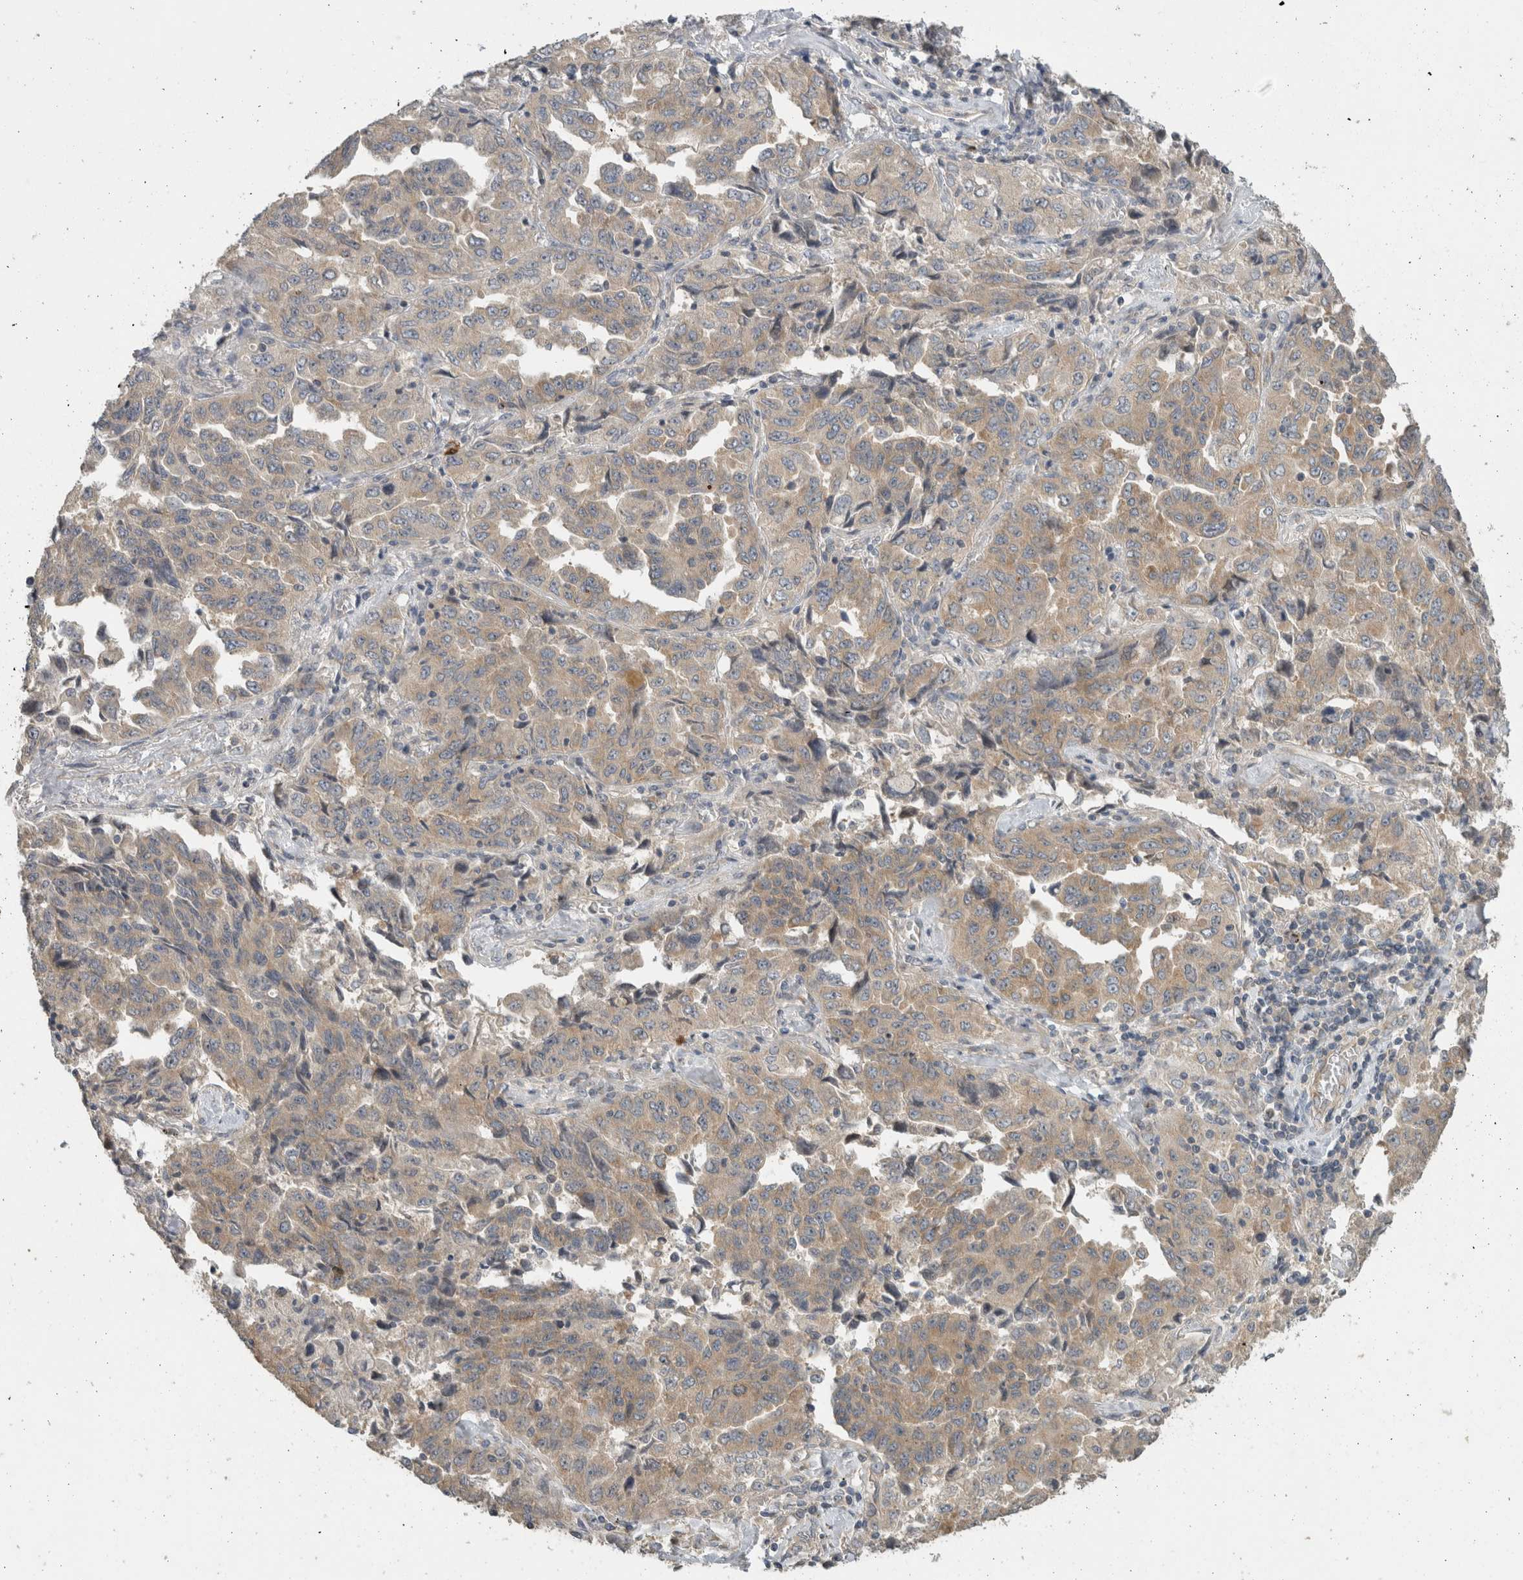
{"staining": {"intensity": "weak", "quantity": "25%-75%", "location": "cytoplasmic/membranous"}, "tissue": "lung cancer", "cell_type": "Tumor cells", "image_type": "cancer", "snomed": [{"axis": "morphology", "description": "Adenocarcinoma, NOS"}, {"axis": "topography", "description": "Lung"}], "caption": "Brown immunohistochemical staining in human lung cancer (adenocarcinoma) reveals weak cytoplasmic/membranous staining in approximately 25%-75% of tumor cells. The staining was performed using DAB, with brown indicating positive protein expression. Nuclei are stained blue with hematoxylin.", "gene": "PUM1", "patient": {"sex": "female", "age": 51}}